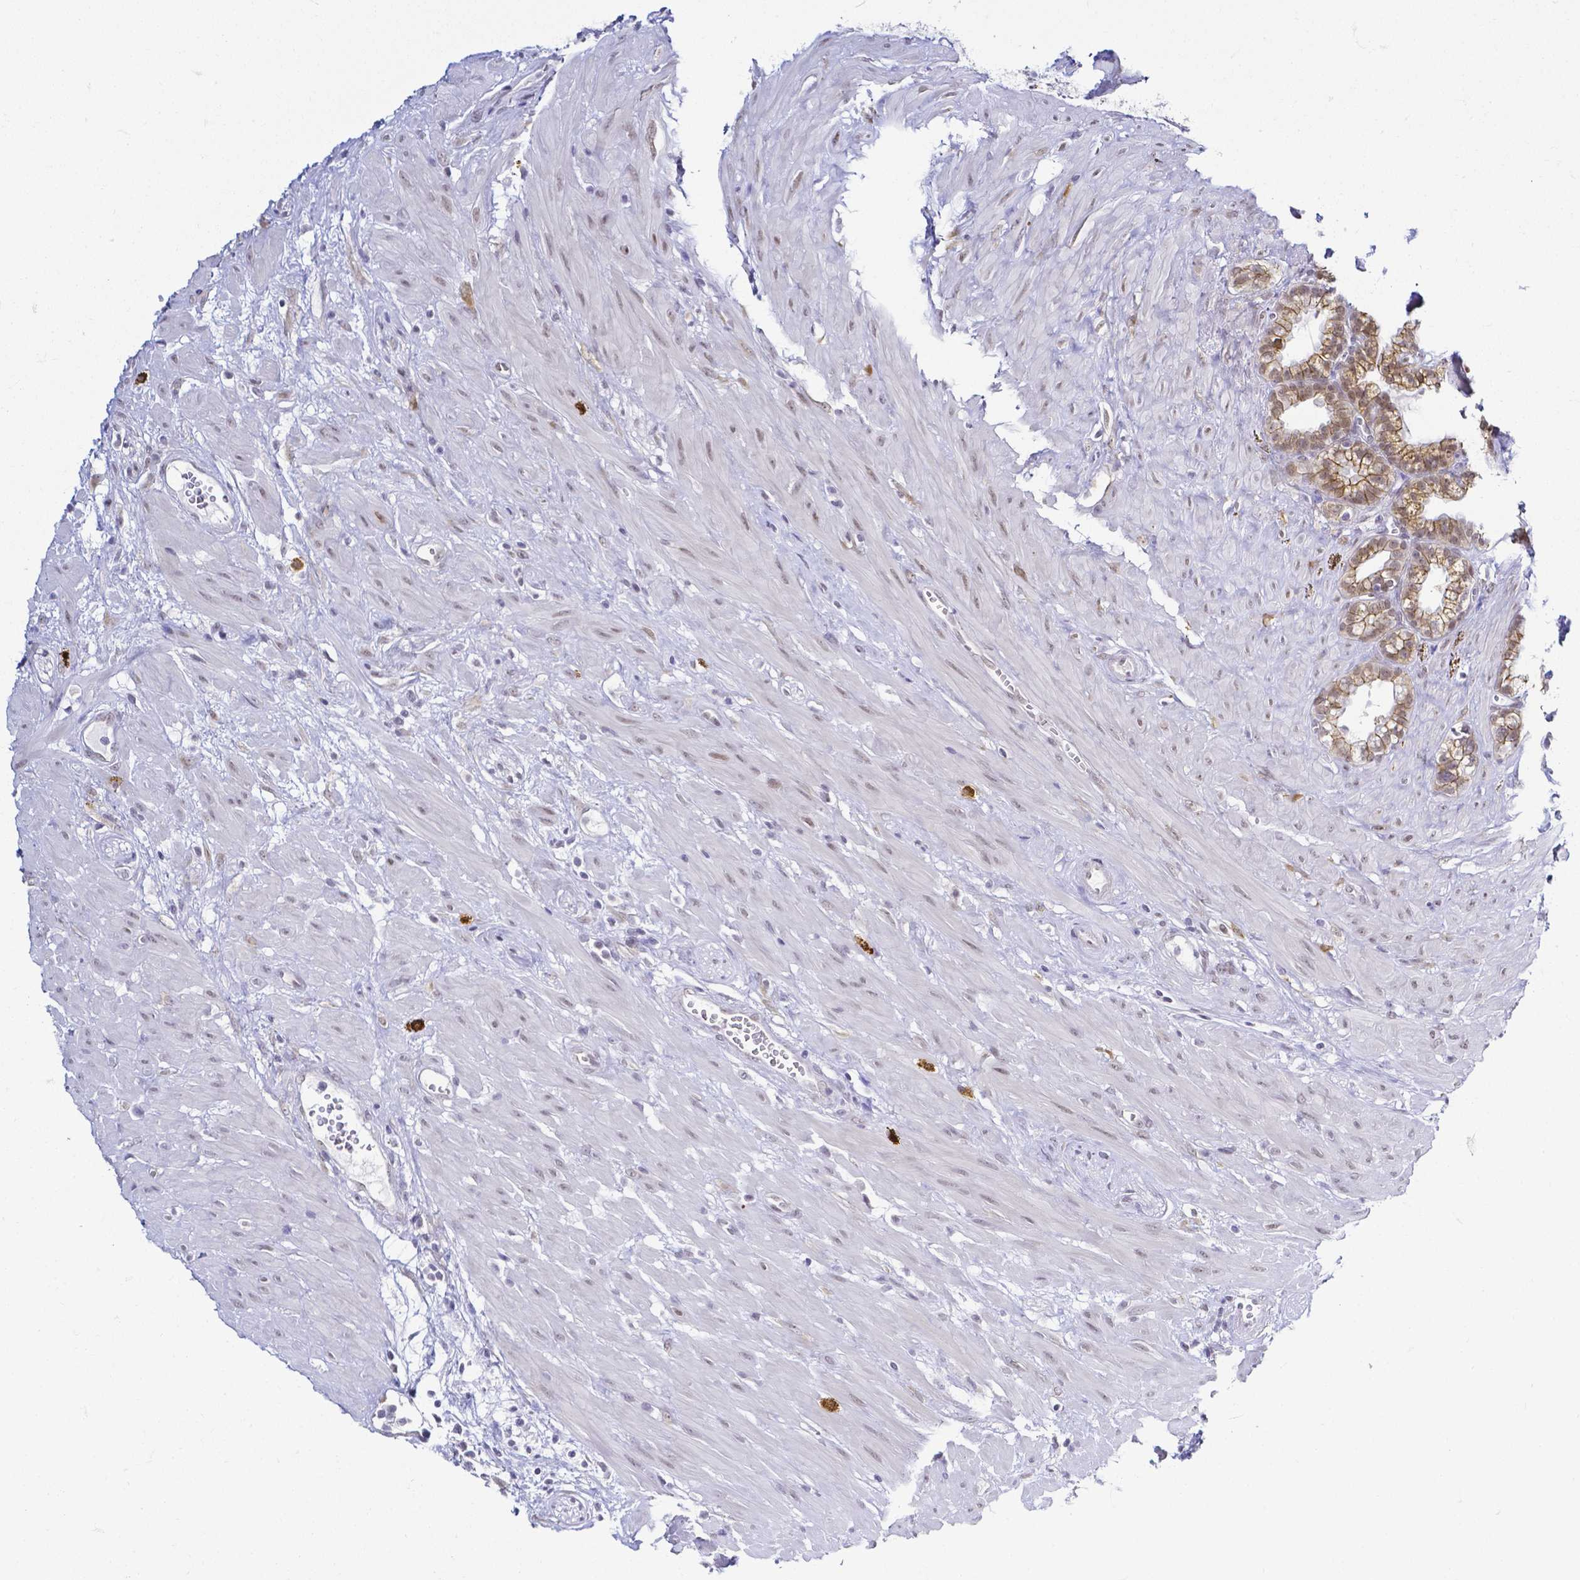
{"staining": {"intensity": "moderate", "quantity": "25%-75%", "location": "cytoplasmic/membranous"}, "tissue": "seminal vesicle", "cell_type": "Glandular cells", "image_type": "normal", "snomed": [{"axis": "morphology", "description": "Normal tissue, NOS"}, {"axis": "topography", "description": "Seminal veicle"}], "caption": "The histopathology image shows a brown stain indicating the presence of a protein in the cytoplasmic/membranous of glandular cells in seminal vesicle. (DAB (3,3'-diaminobenzidine) = brown stain, brightfield microscopy at high magnification).", "gene": "FAM83G", "patient": {"sex": "male", "age": 76}}